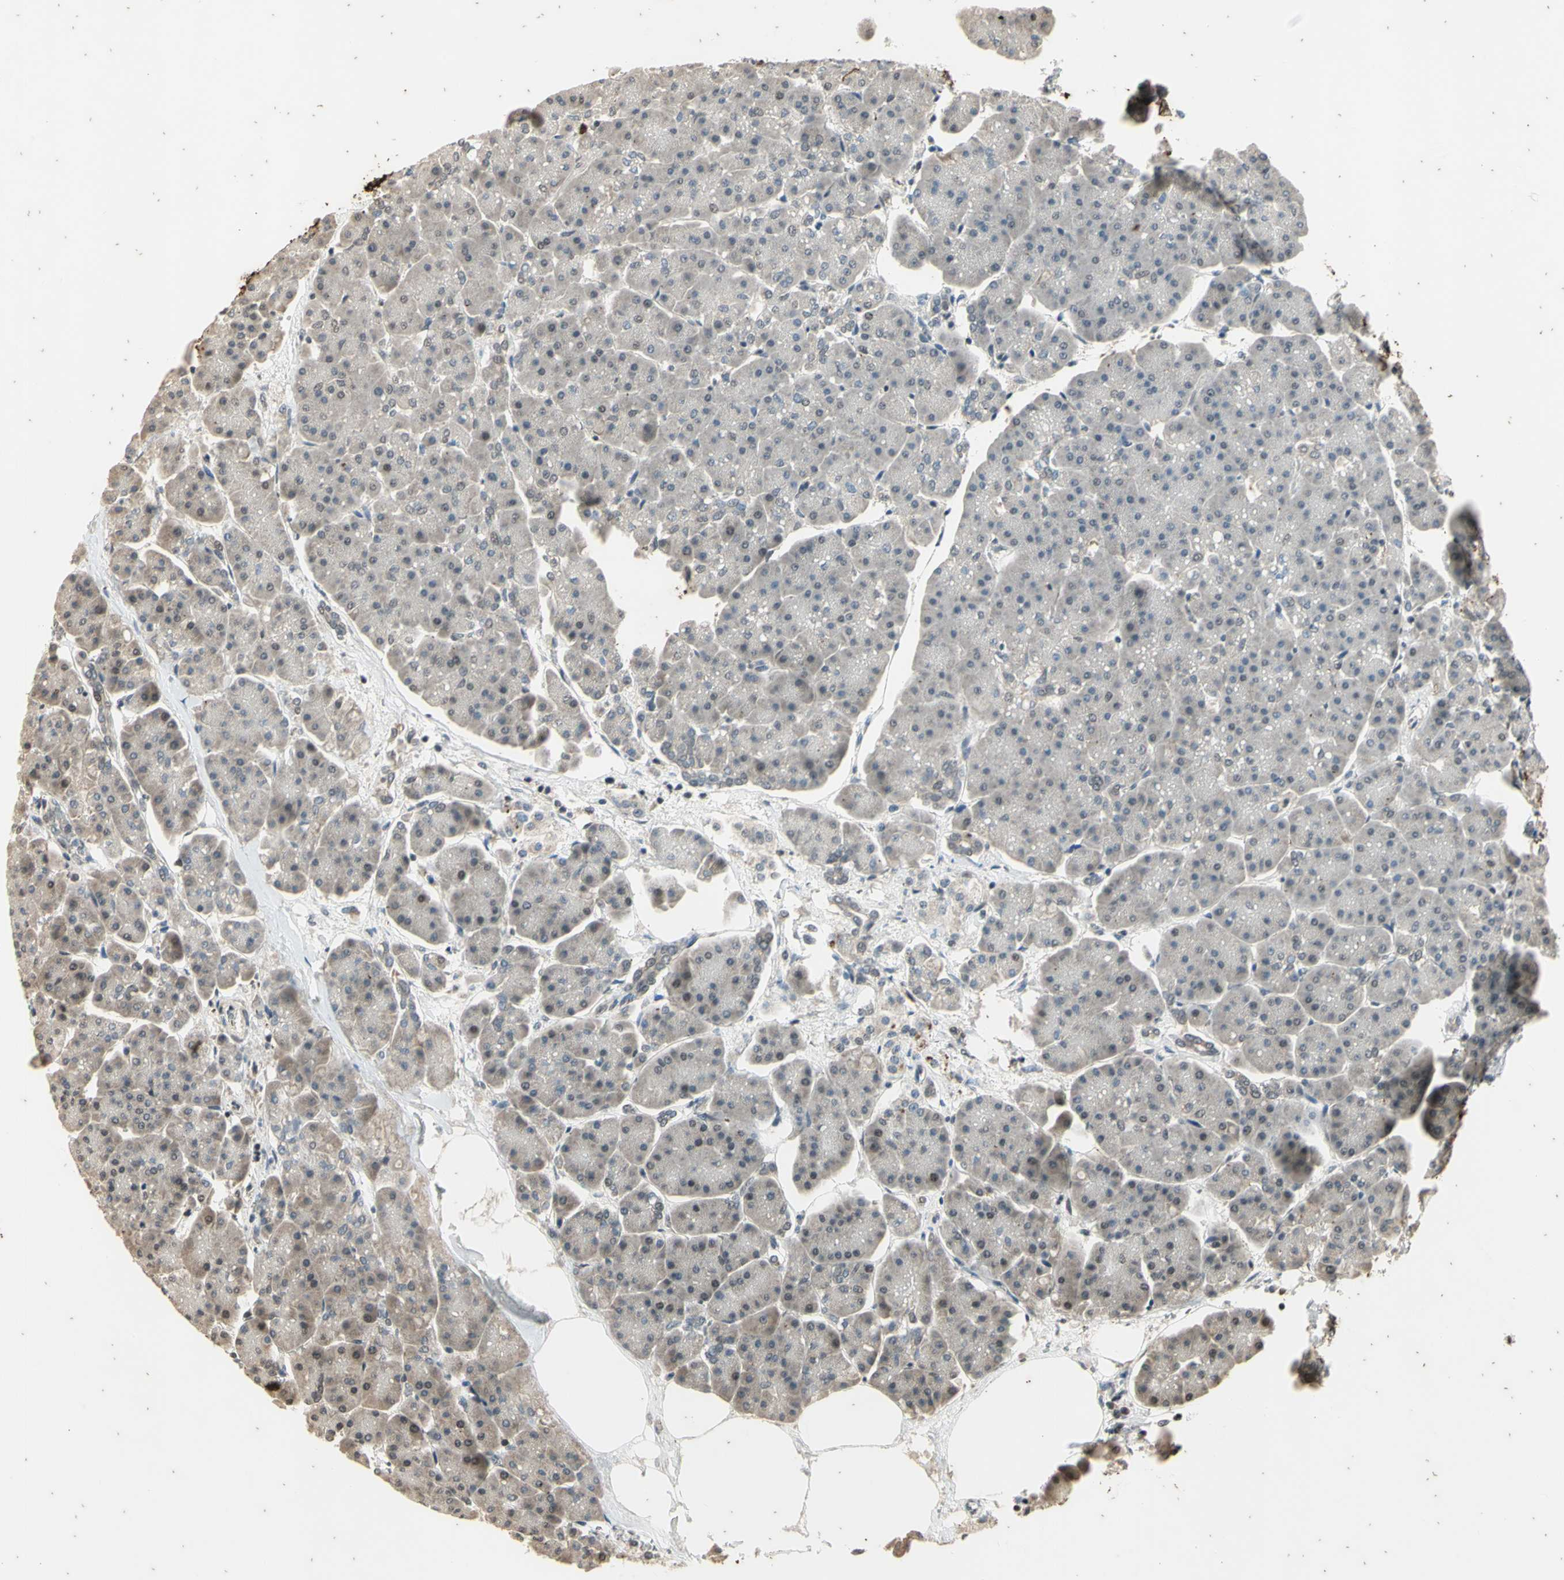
{"staining": {"intensity": "weak", "quantity": "<25%", "location": "cytoplasmic/membranous"}, "tissue": "pancreas", "cell_type": "Exocrine glandular cells", "image_type": "normal", "snomed": [{"axis": "morphology", "description": "Normal tissue, NOS"}, {"axis": "topography", "description": "Pancreas"}], "caption": "IHC photomicrograph of unremarkable pancreas stained for a protein (brown), which demonstrates no staining in exocrine glandular cells.", "gene": "EFNB2", "patient": {"sex": "female", "age": 70}}